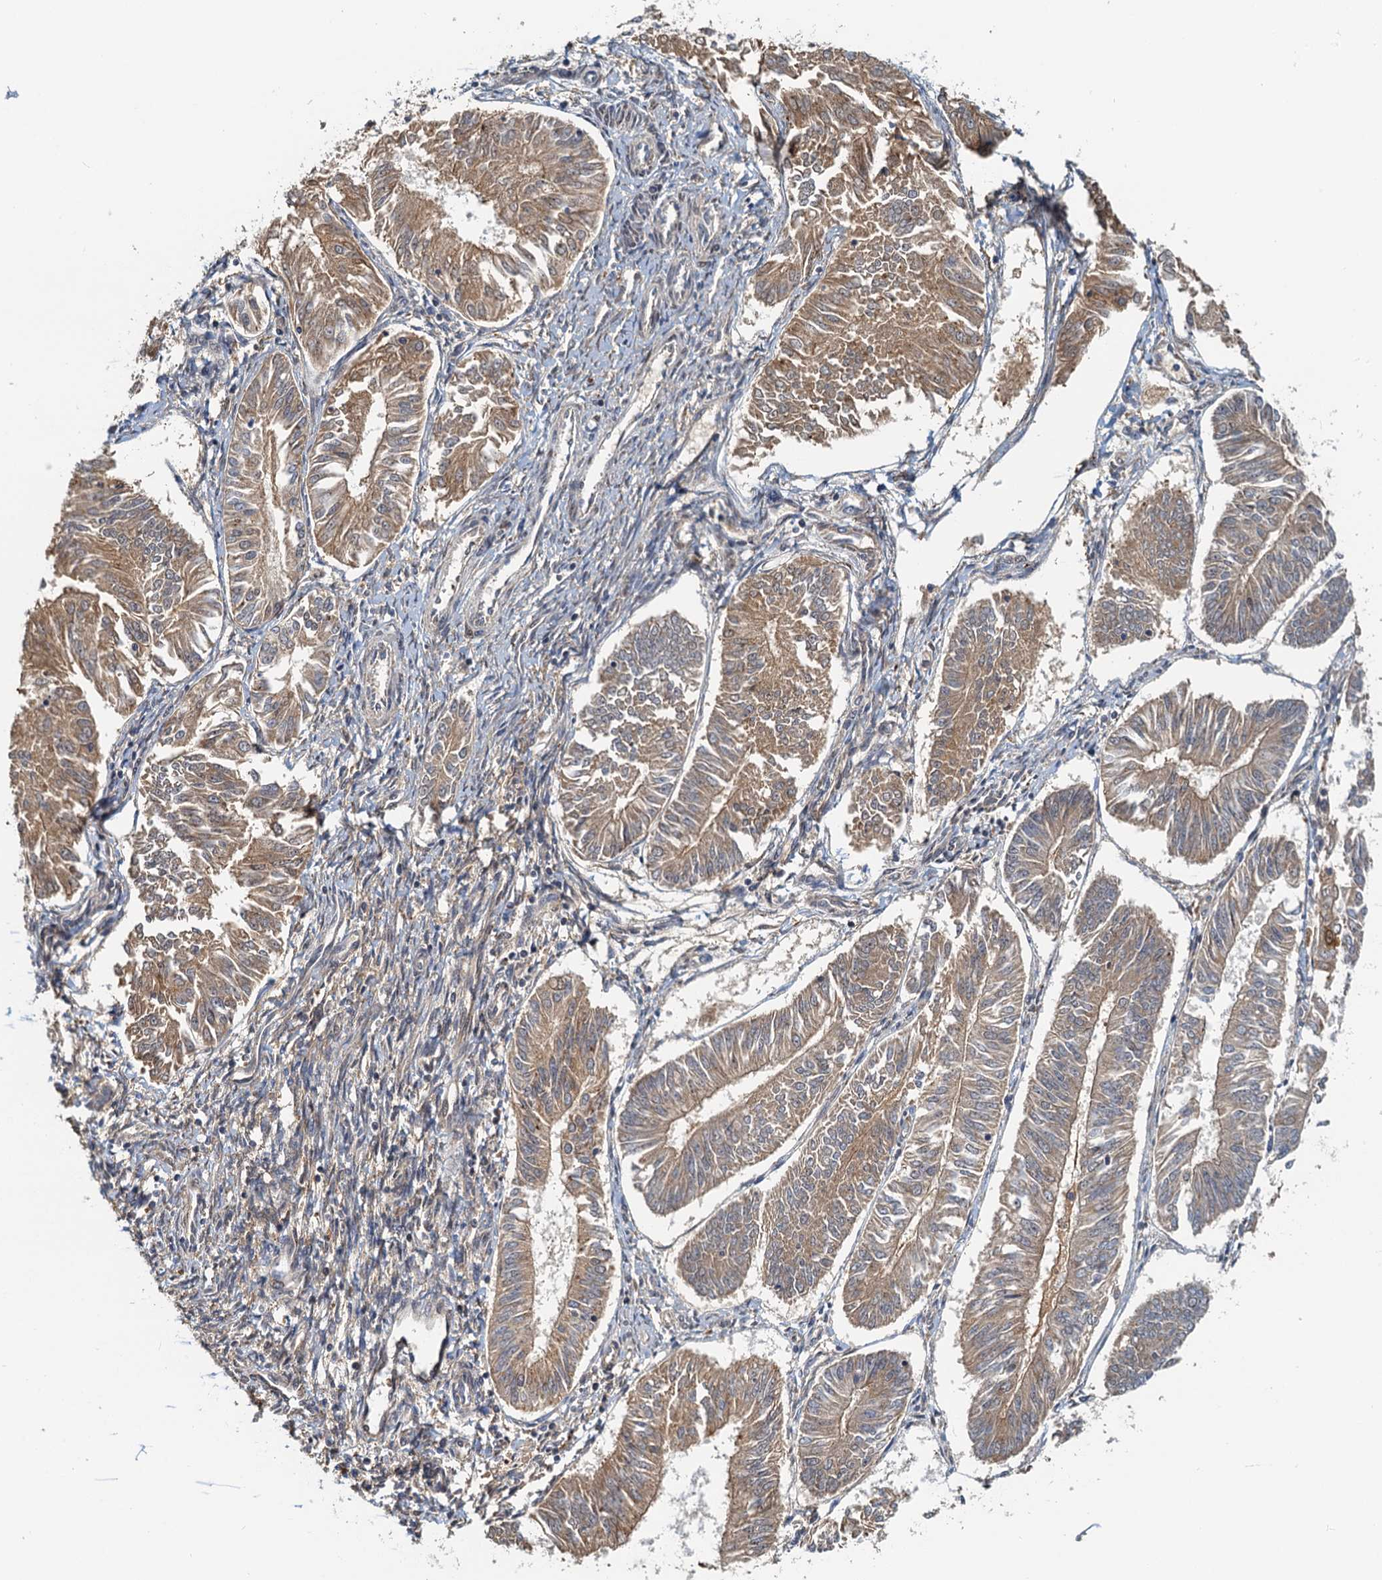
{"staining": {"intensity": "weak", "quantity": ">75%", "location": "cytoplasmic/membranous"}, "tissue": "endometrial cancer", "cell_type": "Tumor cells", "image_type": "cancer", "snomed": [{"axis": "morphology", "description": "Adenocarcinoma, NOS"}, {"axis": "topography", "description": "Endometrium"}], "caption": "Immunohistochemistry (DAB) staining of human endometrial adenocarcinoma displays weak cytoplasmic/membranous protein expression in approximately >75% of tumor cells. (brown staining indicates protein expression, while blue staining denotes nuclei).", "gene": "TOLLIP", "patient": {"sex": "female", "age": 58}}